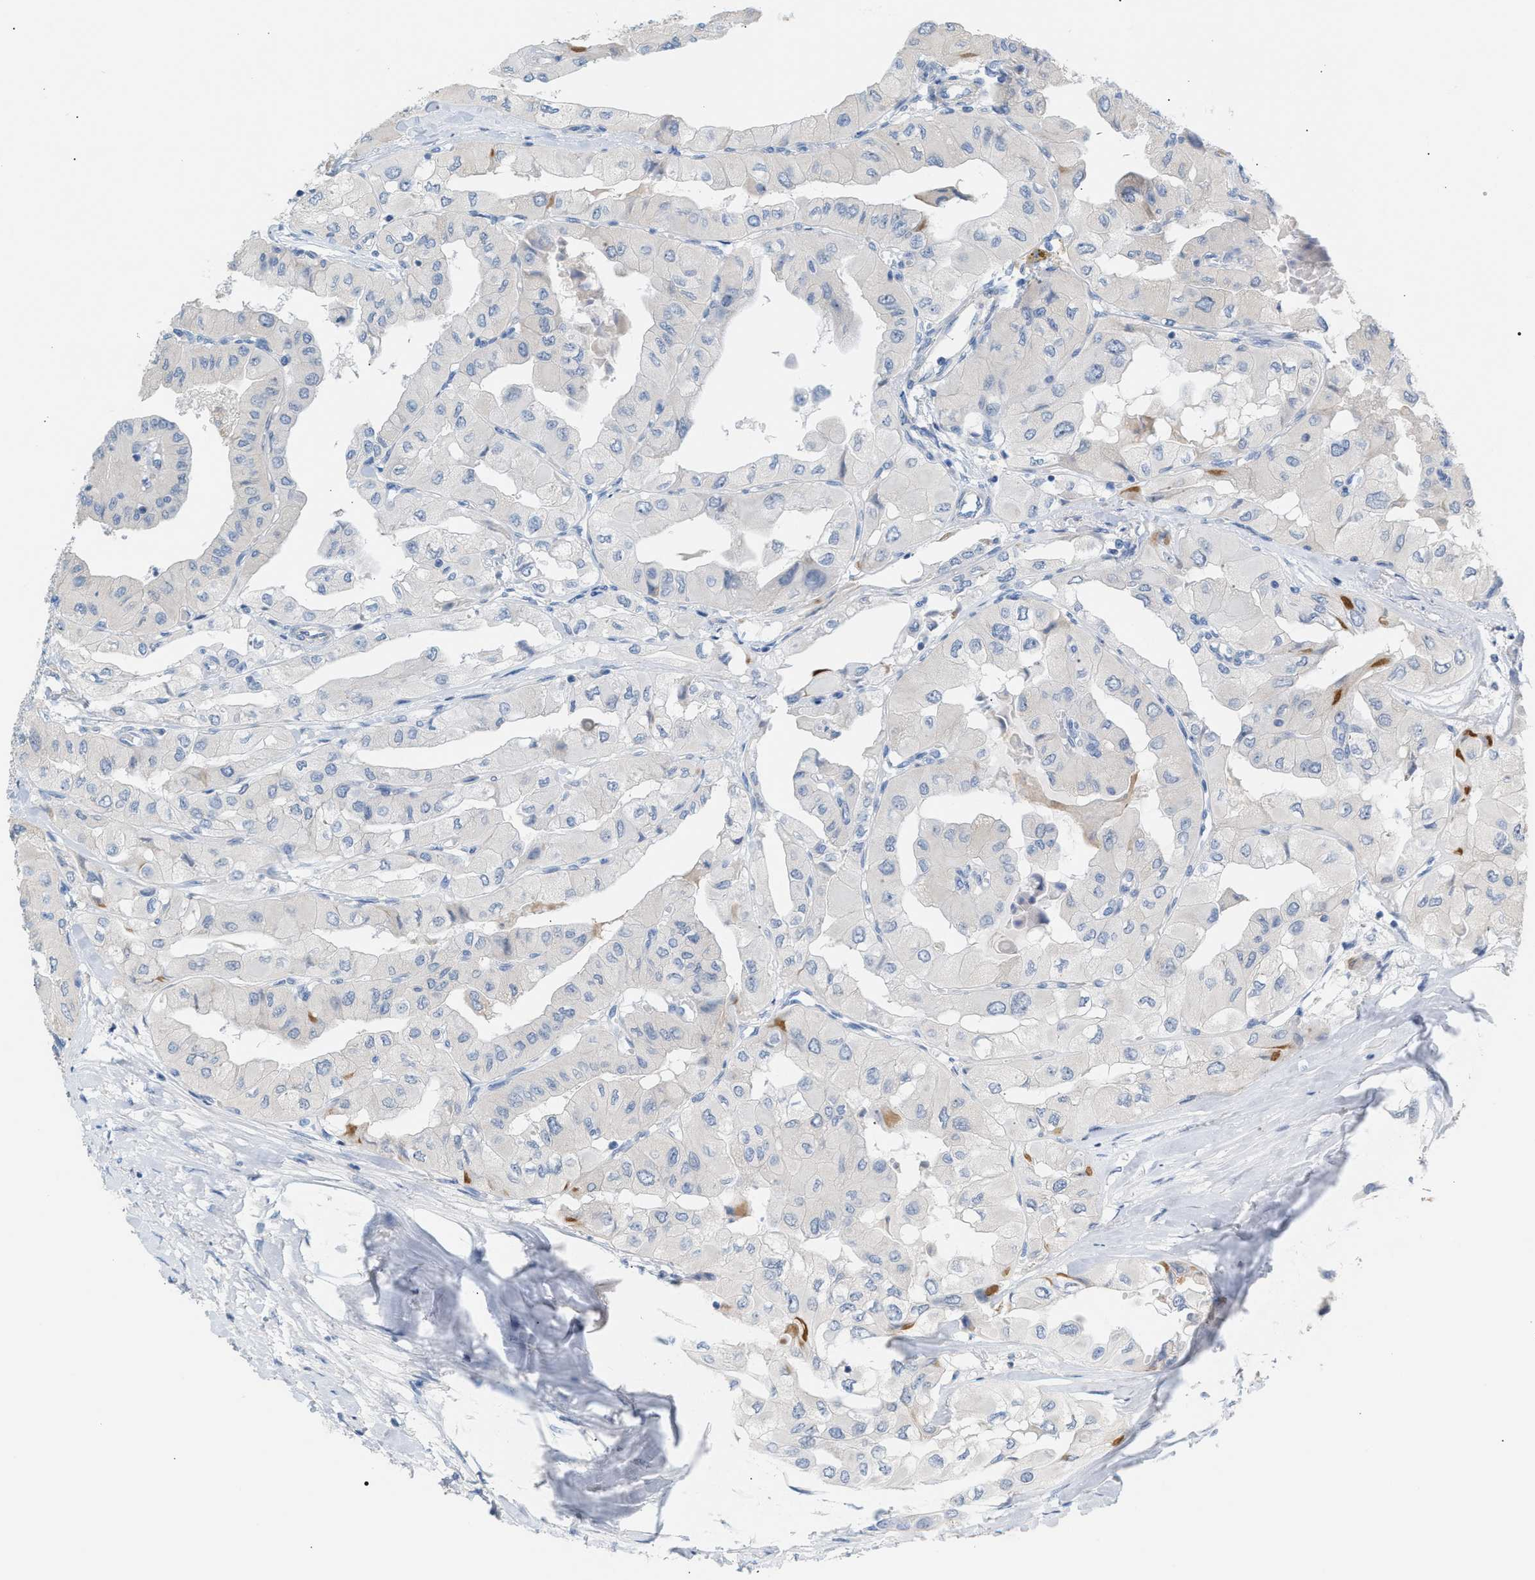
{"staining": {"intensity": "negative", "quantity": "none", "location": "none"}, "tissue": "thyroid cancer", "cell_type": "Tumor cells", "image_type": "cancer", "snomed": [{"axis": "morphology", "description": "Papillary adenocarcinoma, NOS"}, {"axis": "topography", "description": "Thyroid gland"}], "caption": "Tumor cells show no significant protein expression in thyroid papillary adenocarcinoma. (DAB (3,3'-diaminobenzidine) immunohistochemistry (IHC), high magnification).", "gene": "LRCH1", "patient": {"sex": "female", "age": 59}}